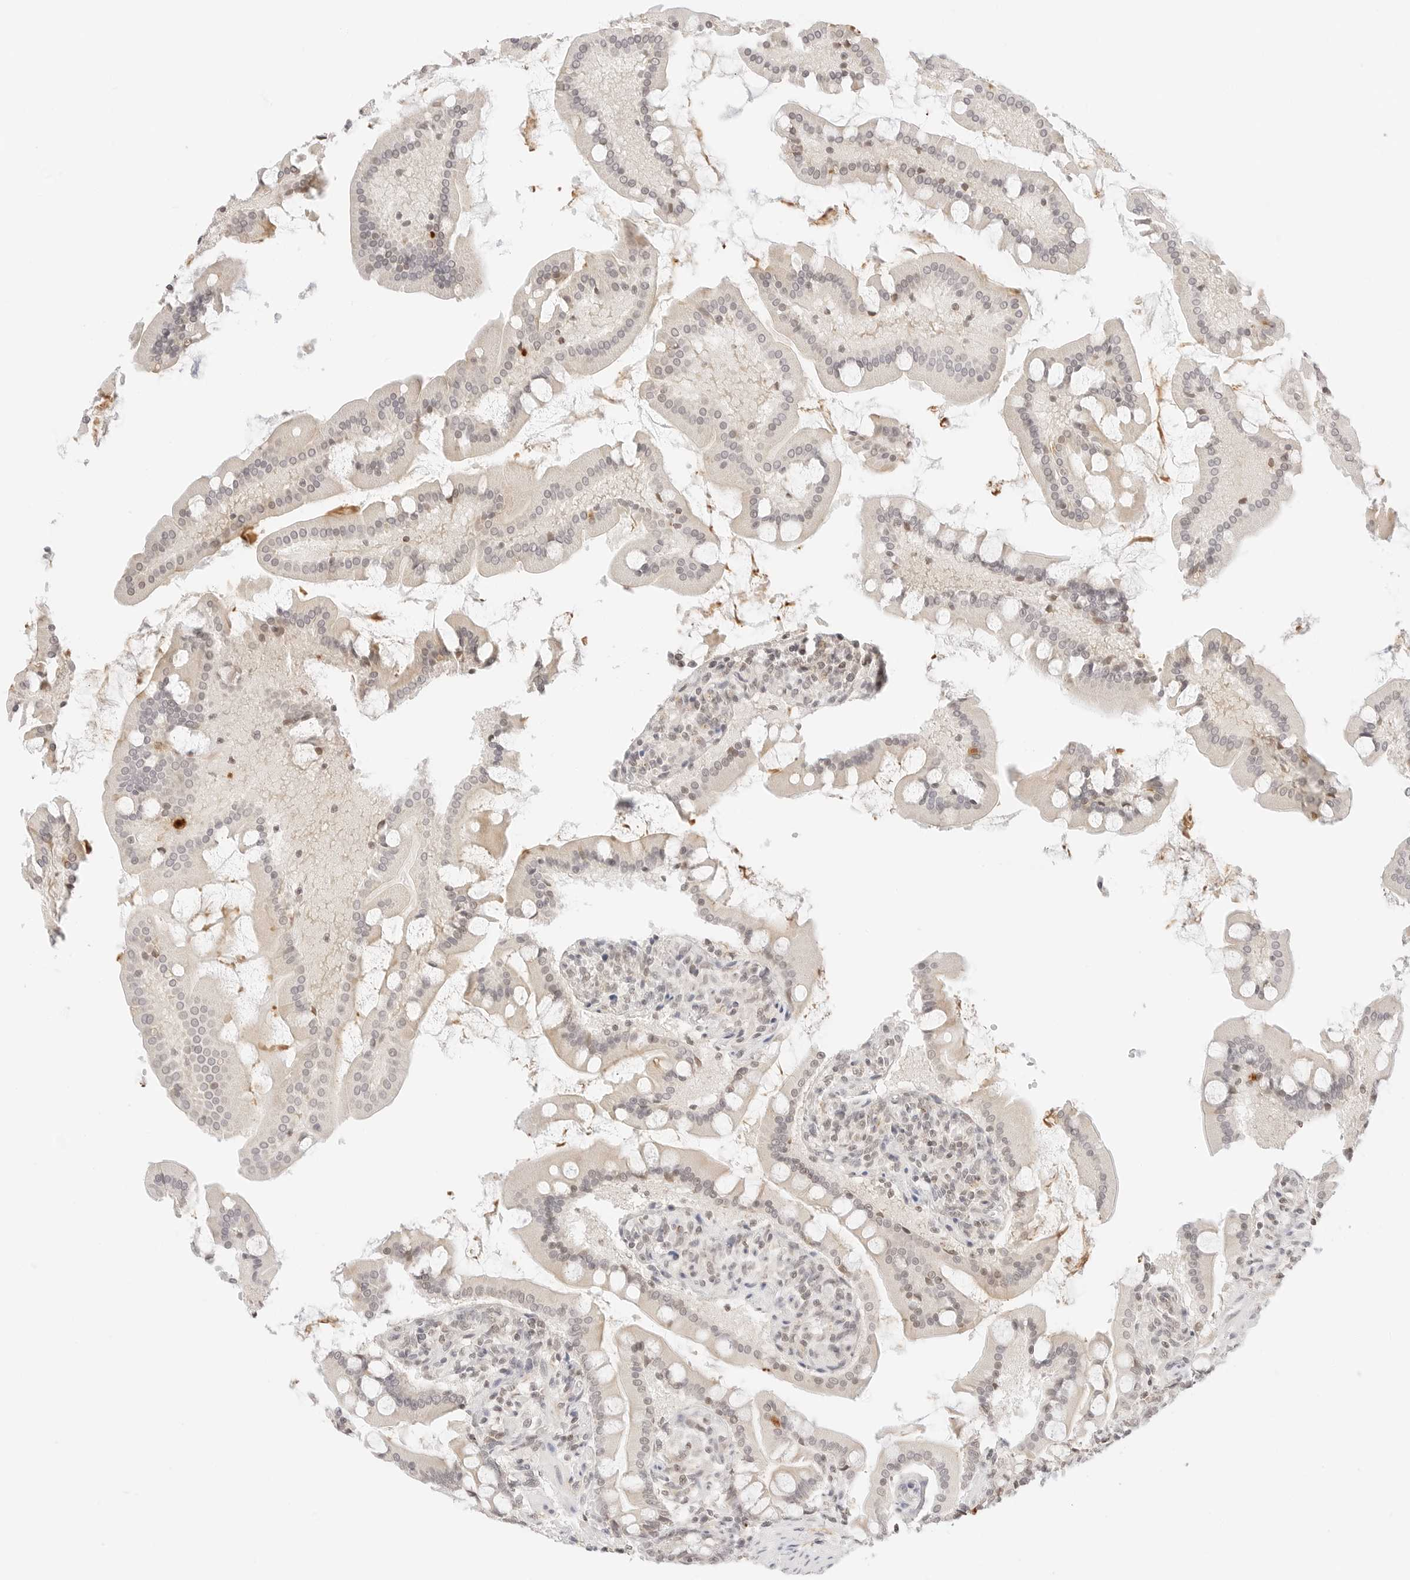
{"staining": {"intensity": "weak", "quantity": "25%-75%", "location": "cytoplasmic/membranous,nuclear"}, "tissue": "small intestine", "cell_type": "Glandular cells", "image_type": "normal", "snomed": [{"axis": "morphology", "description": "Normal tissue, NOS"}, {"axis": "topography", "description": "Small intestine"}], "caption": "Immunohistochemical staining of unremarkable small intestine exhibits low levels of weak cytoplasmic/membranous,nuclear expression in approximately 25%-75% of glandular cells.", "gene": "SEPTIN4", "patient": {"sex": "male", "age": 41}}